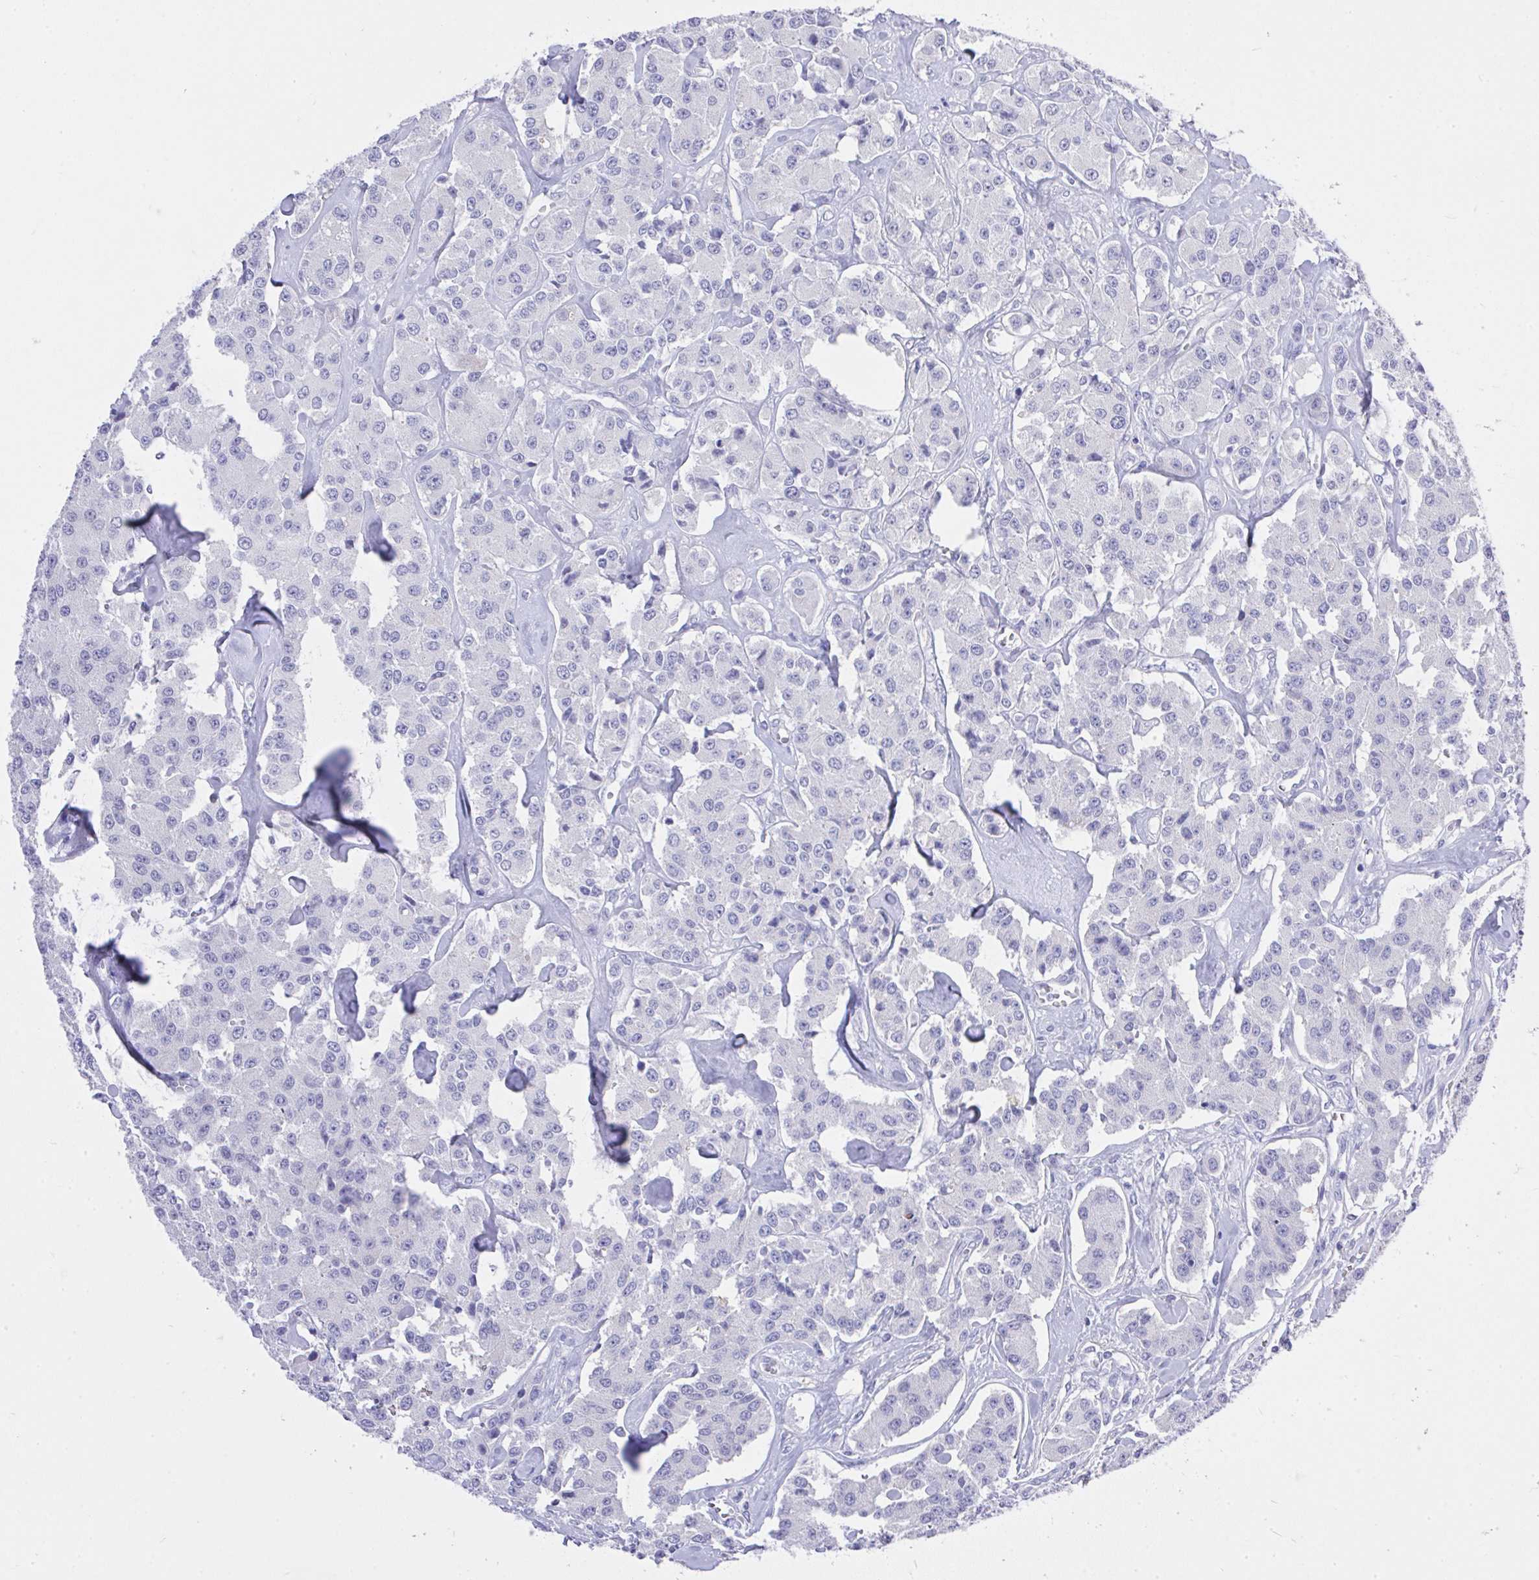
{"staining": {"intensity": "negative", "quantity": "none", "location": "none"}, "tissue": "carcinoid", "cell_type": "Tumor cells", "image_type": "cancer", "snomed": [{"axis": "morphology", "description": "Carcinoid, malignant, NOS"}, {"axis": "topography", "description": "Pancreas"}], "caption": "This is an immunohistochemistry image of carcinoid (malignant). There is no expression in tumor cells.", "gene": "MS4A12", "patient": {"sex": "male", "age": 41}}